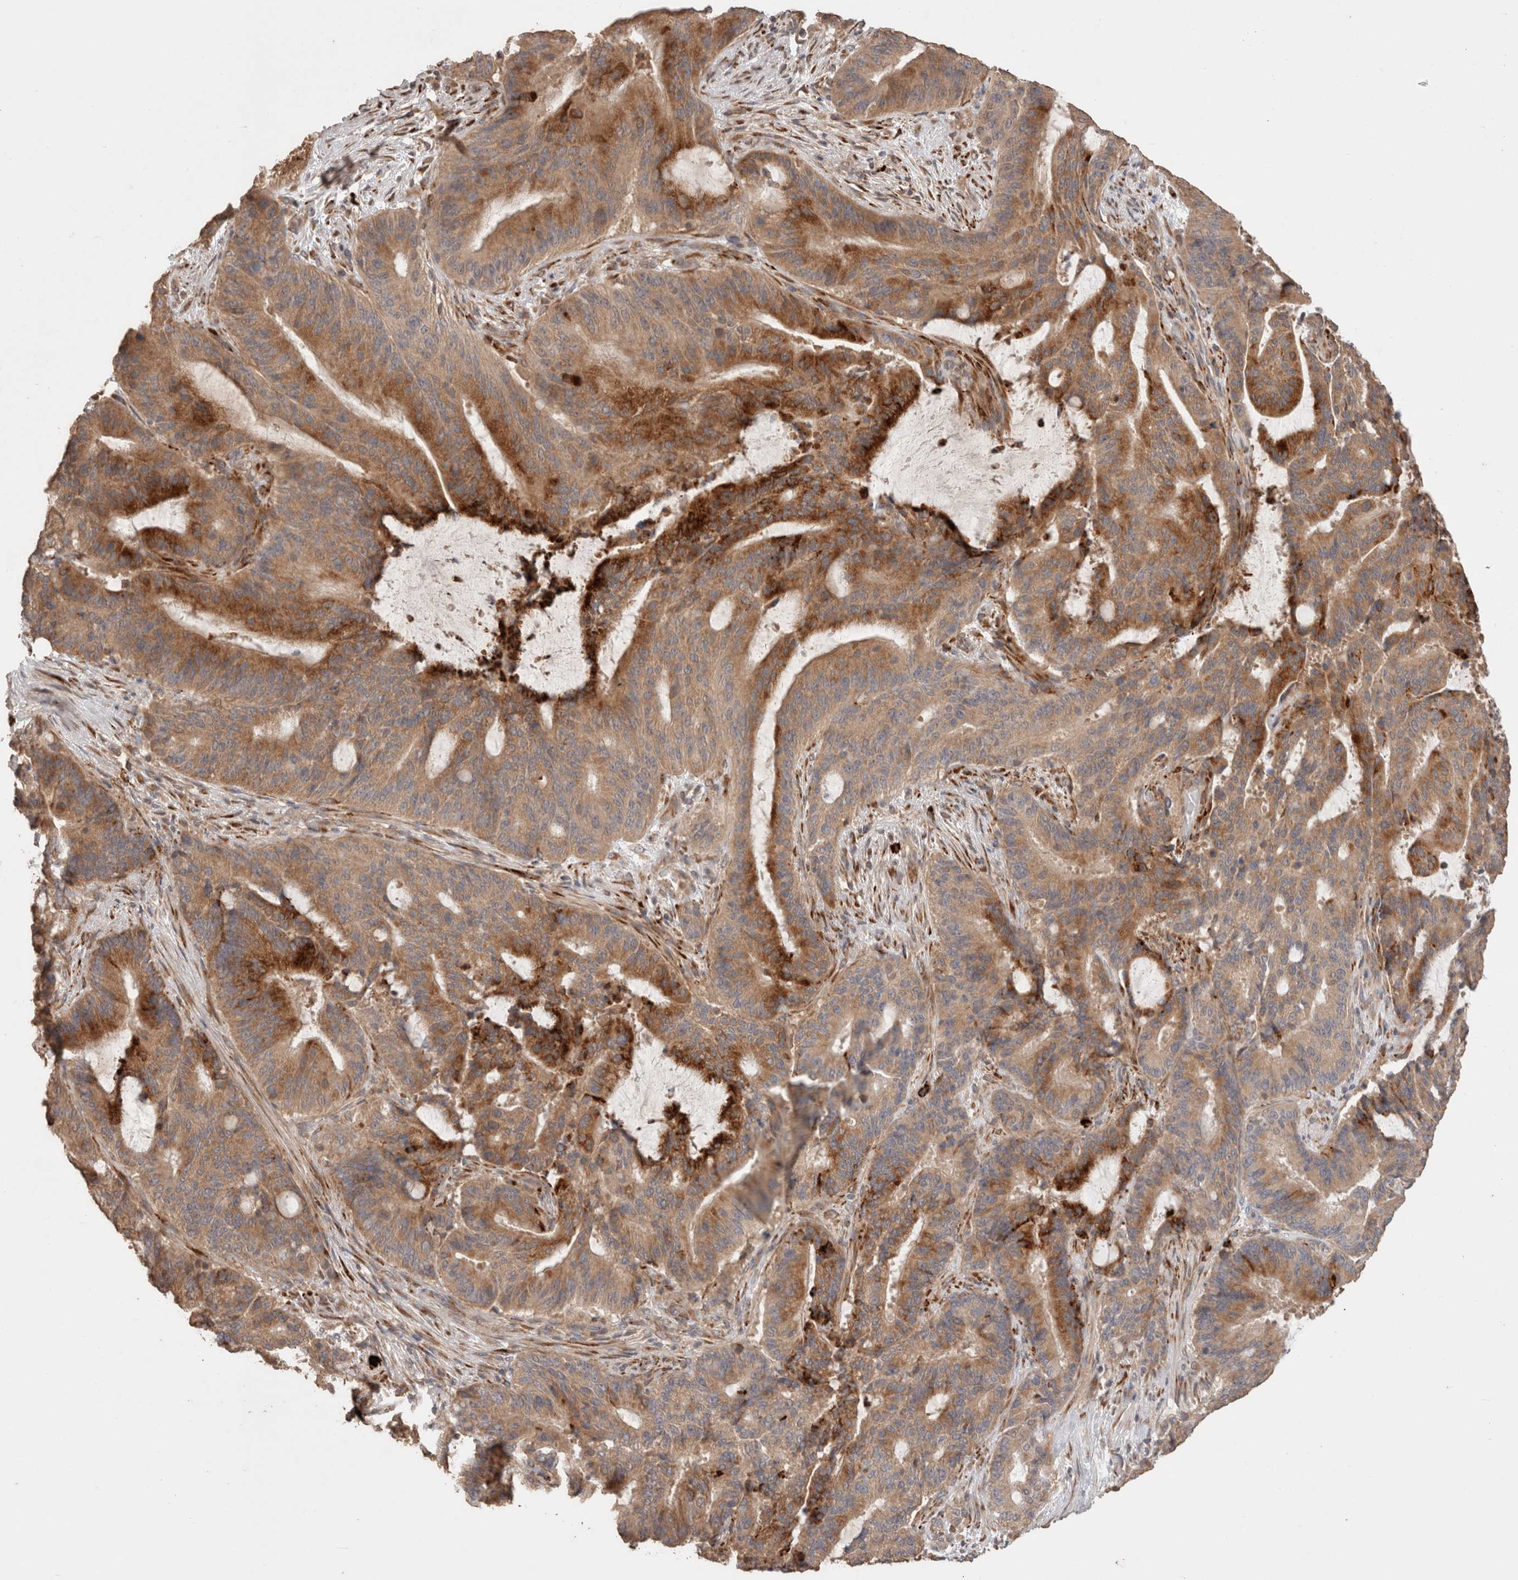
{"staining": {"intensity": "strong", "quantity": ">75%", "location": "cytoplasmic/membranous"}, "tissue": "liver cancer", "cell_type": "Tumor cells", "image_type": "cancer", "snomed": [{"axis": "morphology", "description": "Normal tissue, NOS"}, {"axis": "morphology", "description": "Cholangiocarcinoma"}, {"axis": "topography", "description": "Liver"}, {"axis": "topography", "description": "Peripheral nerve tissue"}], "caption": "This histopathology image reveals IHC staining of human cholangiocarcinoma (liver), with high strong cytoplasmic/membranous expression in about >75% of tumor cells.", "gene": "HROB", "patient": {"sex": "female", "age": 73}}